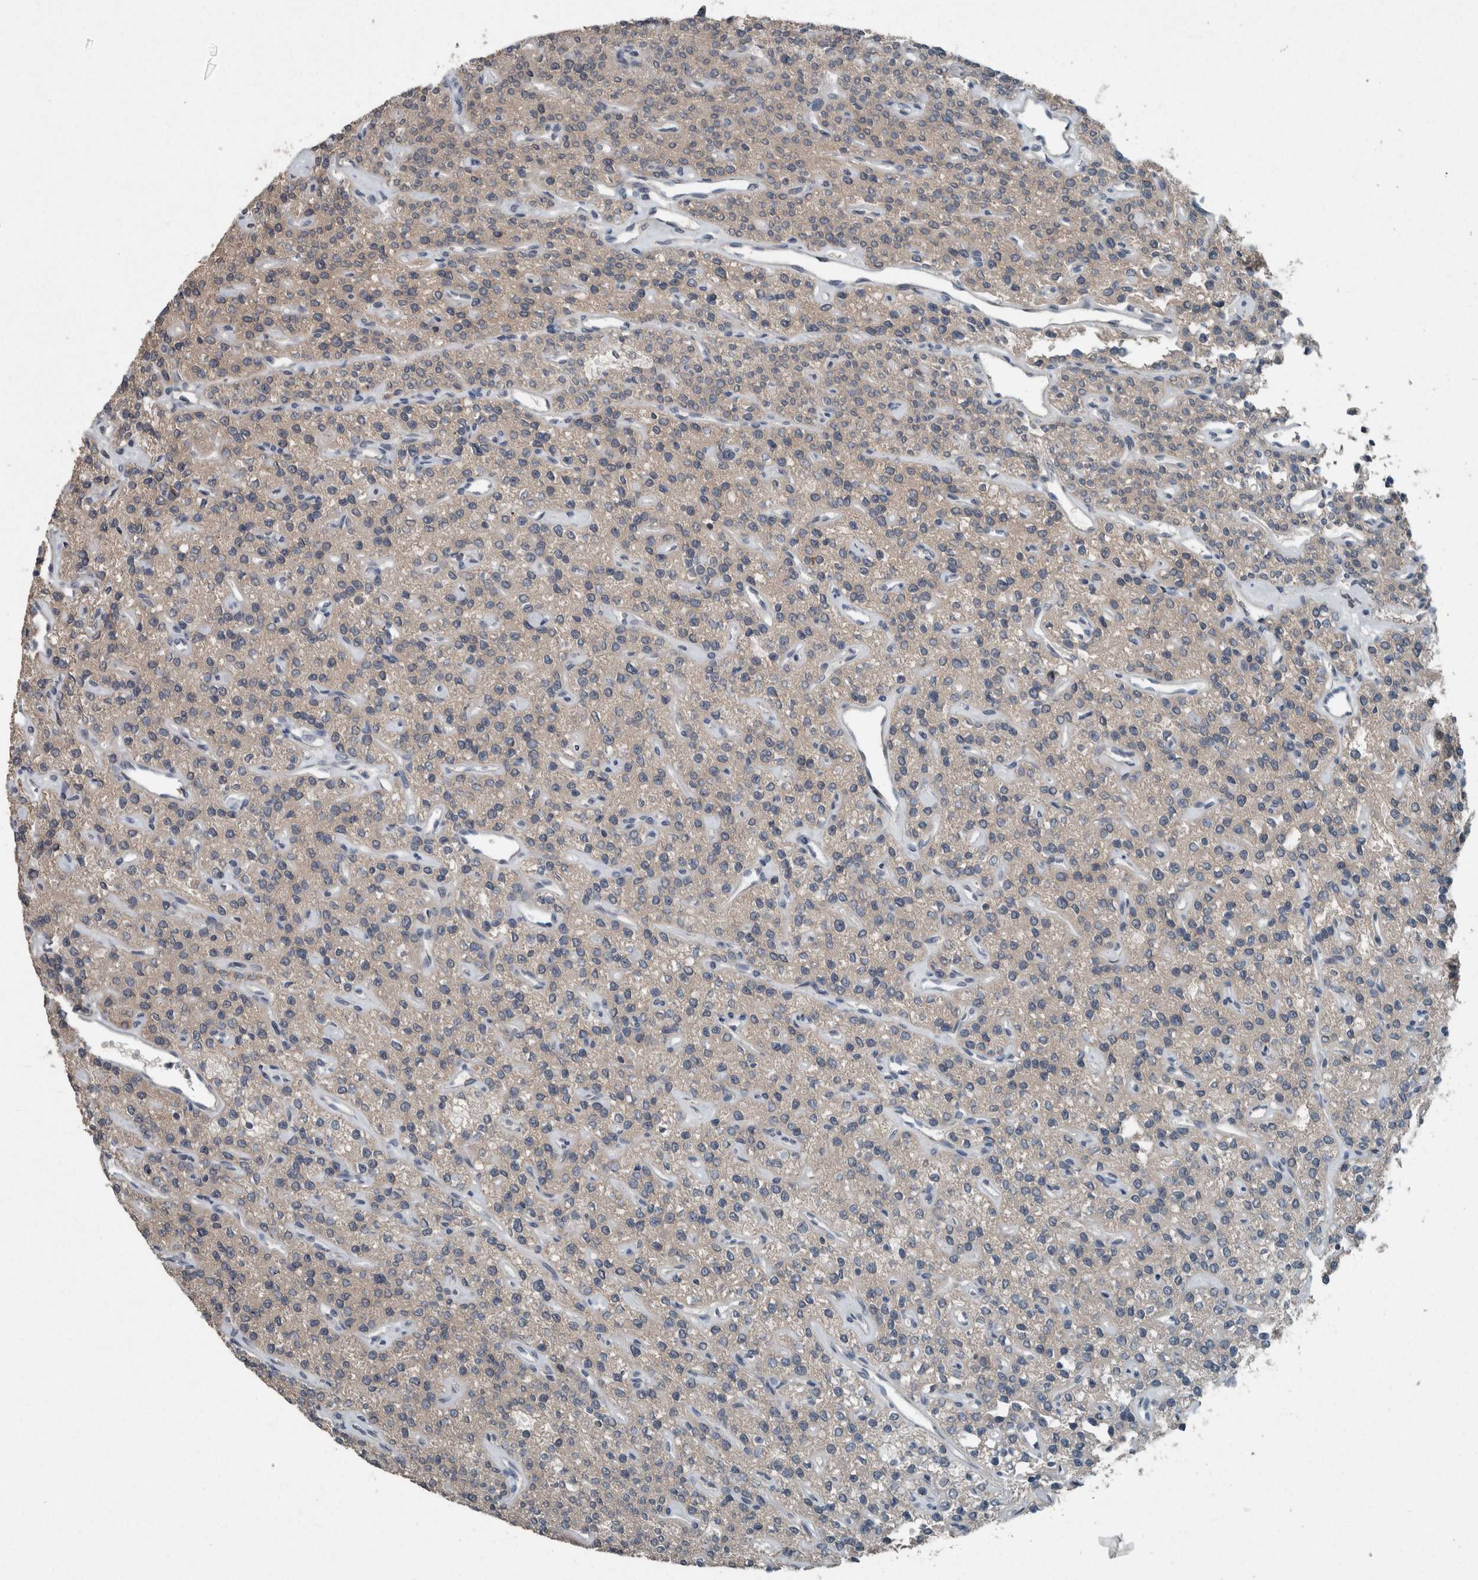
{"staining": {"intensity": "moderate", "quantity": "25%-75%", "location": "cytoplasmic/membranous"}, "tissue": "parathyroid gland", "cell_type": "Glandular cells", "image_type": "normal", "snomed": [{"axis": "morphology", "description": "Normal tissue, NOS"}, {"axis": "topography", "description": "Parathyroid gland"}], "caption": "An immunohistochemistry photomicrograph of benign tissue is shown. Protein staining in brown highlights moderate cytoplasmic/membranous positivity in parathyroid gland within glandular cells. (DAB (3,3'-diaminobenzidine) = brown stain, brightfield microscopy at high magnification).", "gene": "KNTC1", "patient": {"sex": "male", "age": 46}}